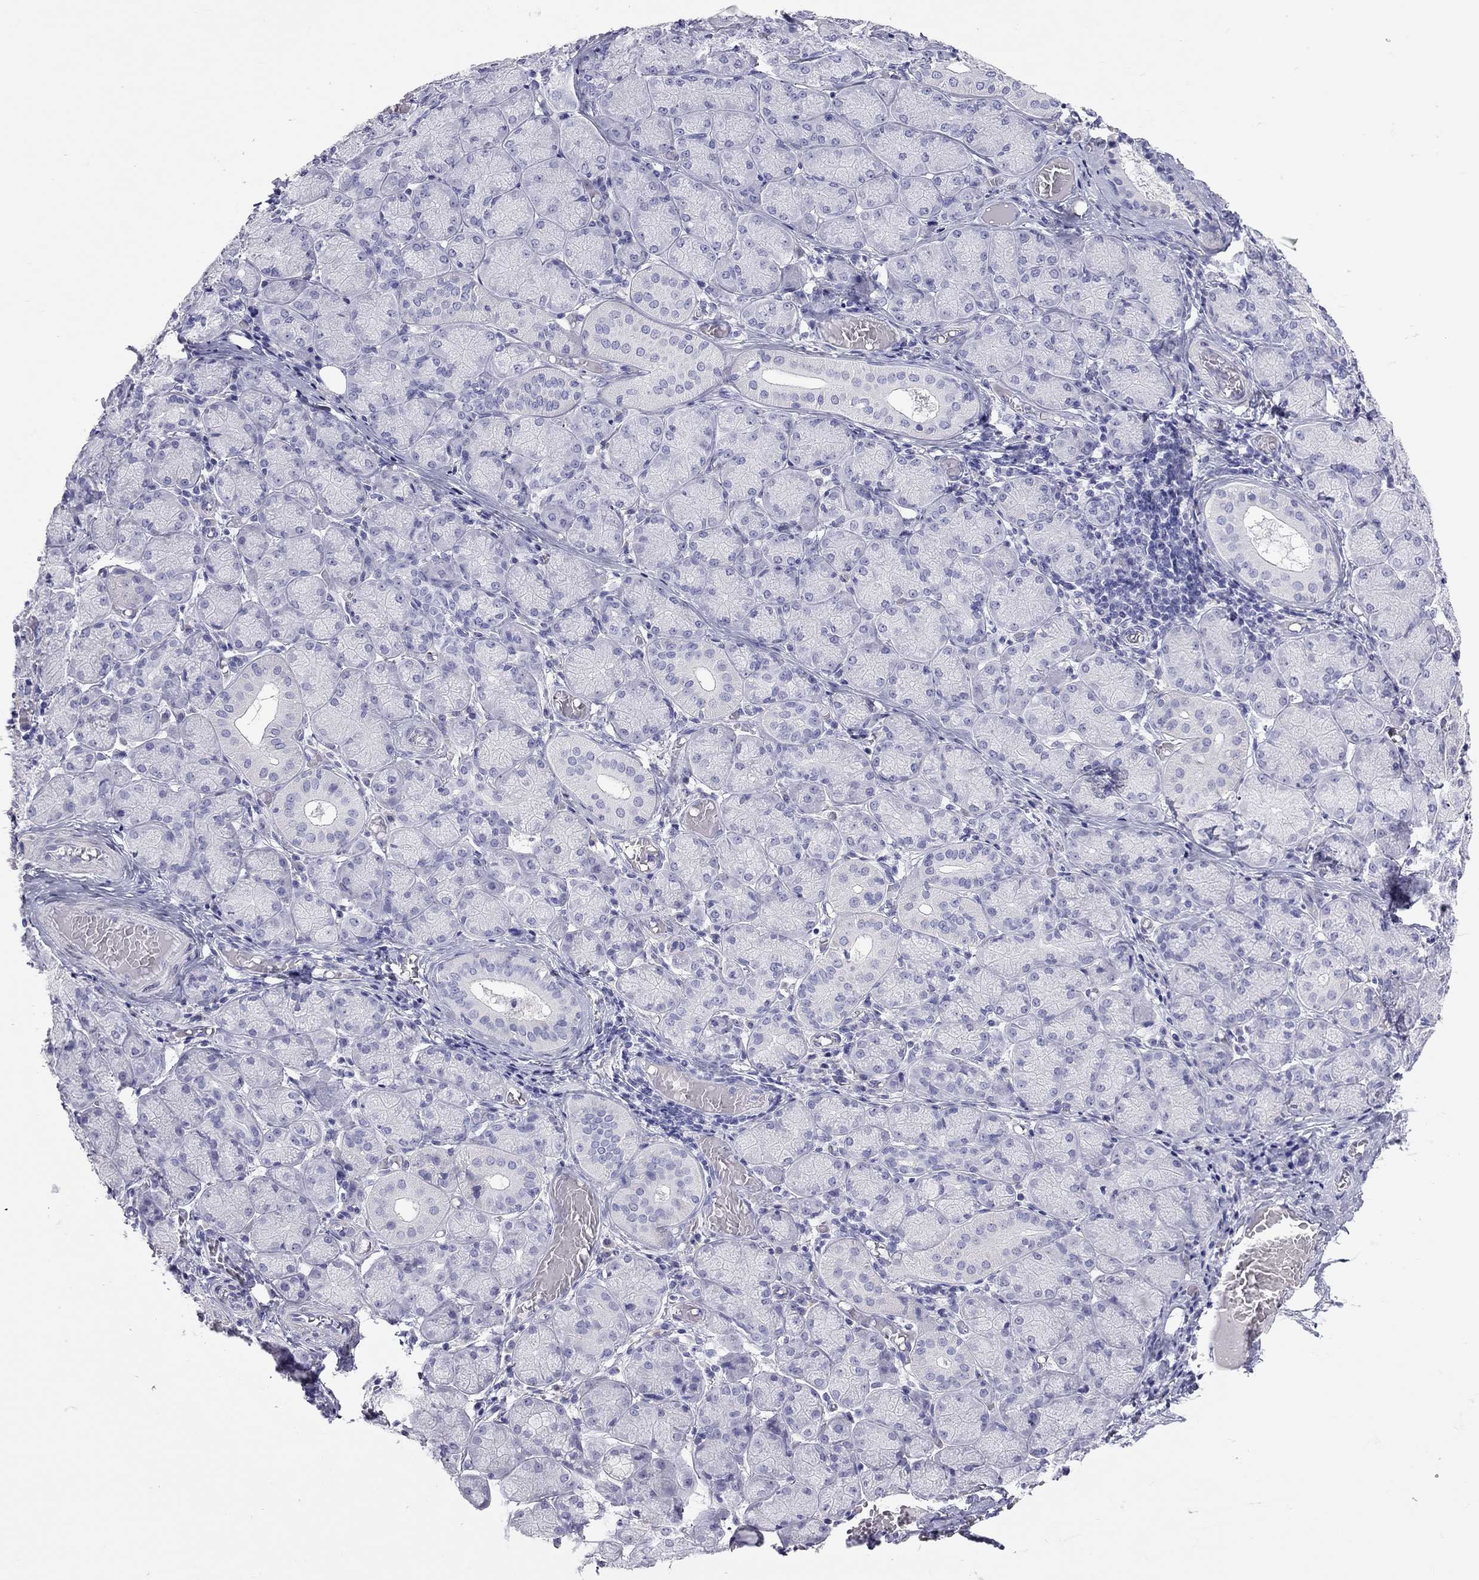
{"staining": {"intensity": "negative", "quantity": "none", "location": "none"}, "tissue": "salivary gland", "cell_type": "Glandular cells", "image_type": "normal", "snomed": [{"axis": "morphology", "description": "Normal tissue, NOS"}, {"axis": "topography", "description": "Salivary gland"}, {"axis": "topography", "description": "Peripheral nerve tissue"}], "caption": "High magnification brightfield microscopy of benign salivary gland stained with DAB (brown) and counterstained with hematoxylin (blue): glandular cells show no significant staining.", "gene": "STAG3", "patient": {"sex": "female", "age": 24}}